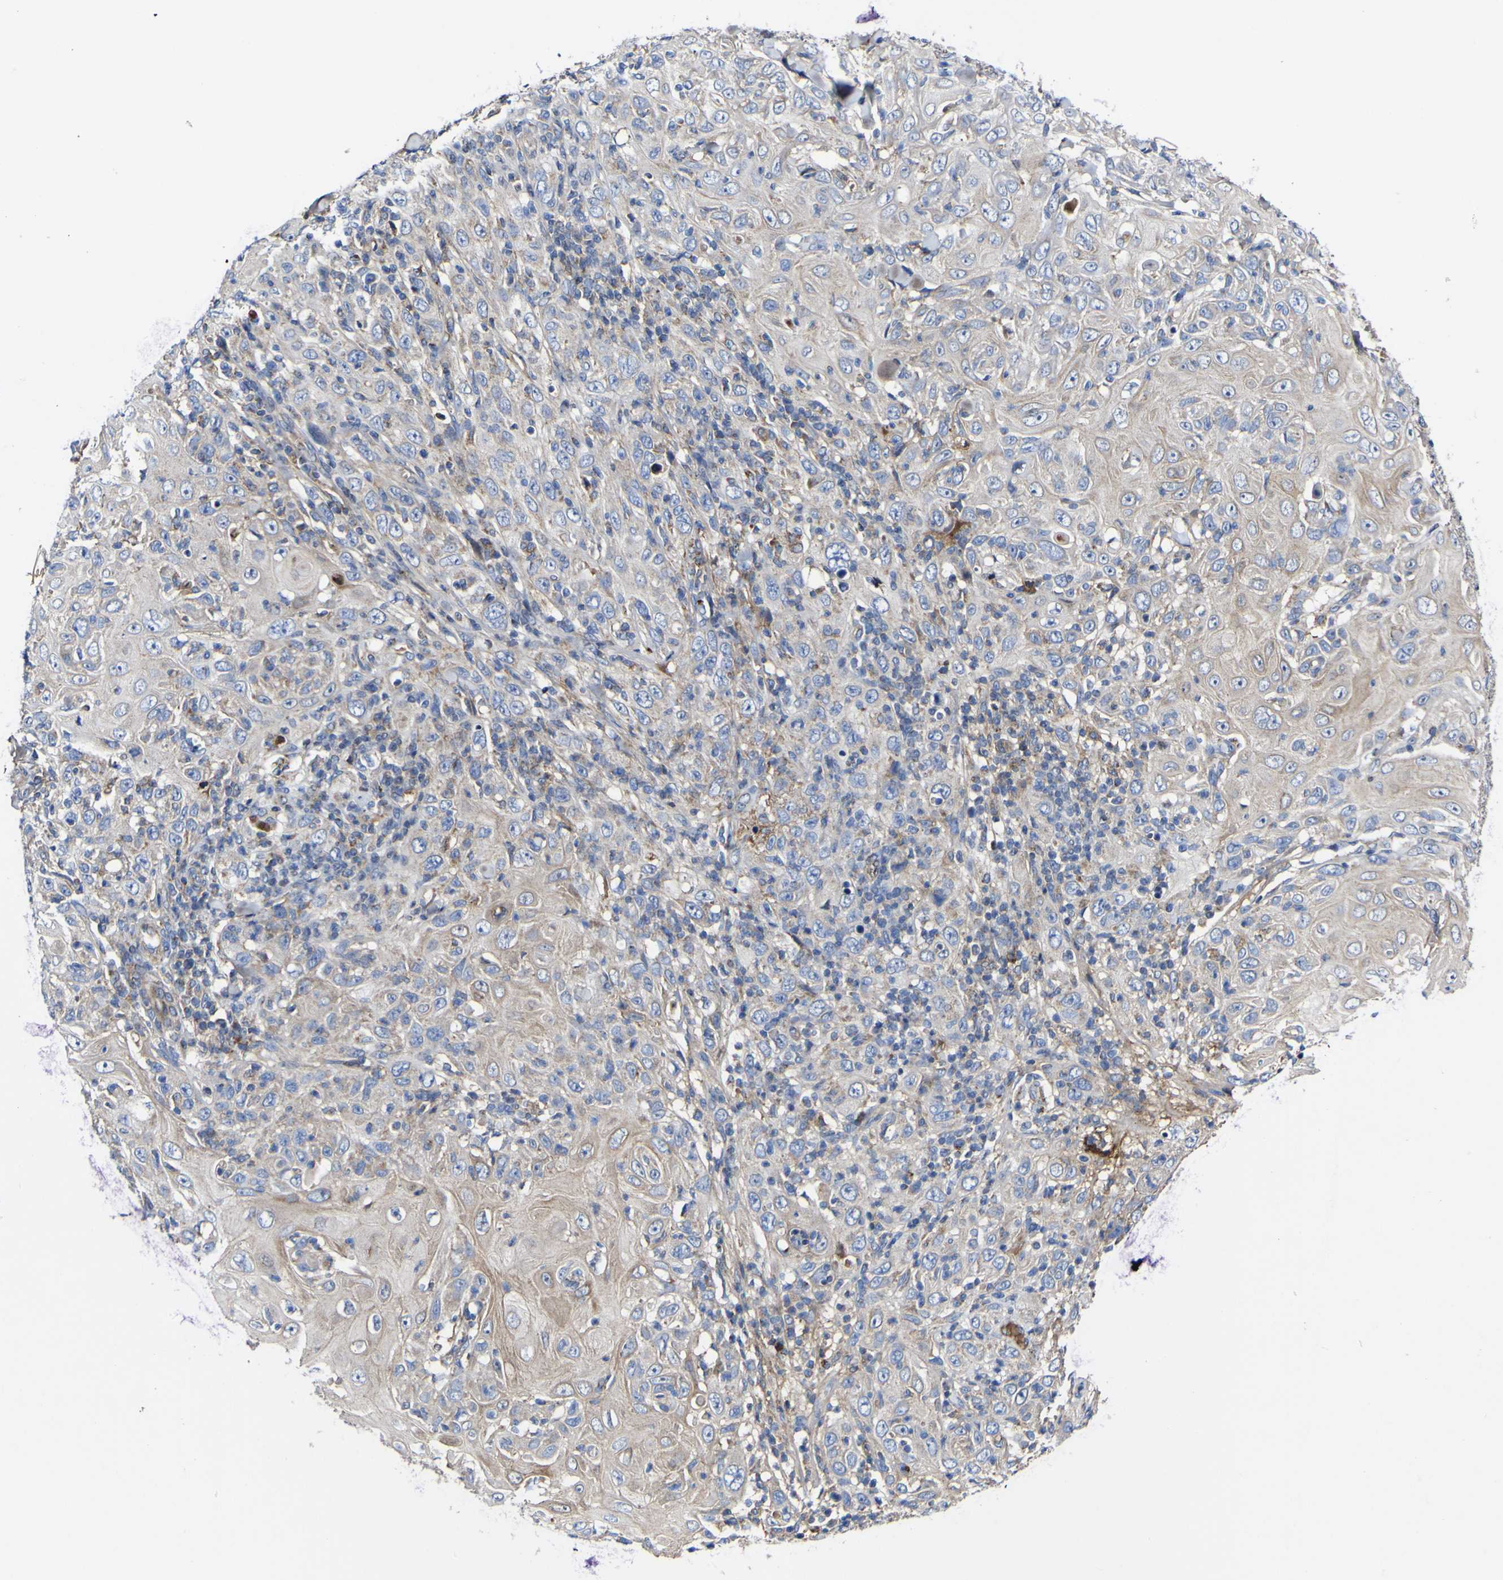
{"staining": {"intensity": "weak", "quantity": "<25%", "location": "cytoplasmic/membranous"}, "tissue": "skin cancer", "cell_type": "Tumor cells", "image_type": "cancer", "snomed": [{"axis": "morphology", "description": "Squamous cell carcinoma, NOS"}, {"axis": "topography", "description": "Skin"}], "caption": "DAB immunohistochemical staining of human skin squamous cell carcinoma demonstrates no significant staining in tumor cells.", "gene": "CCDC90B", "patient": {"sex": "female", "age": 88}}